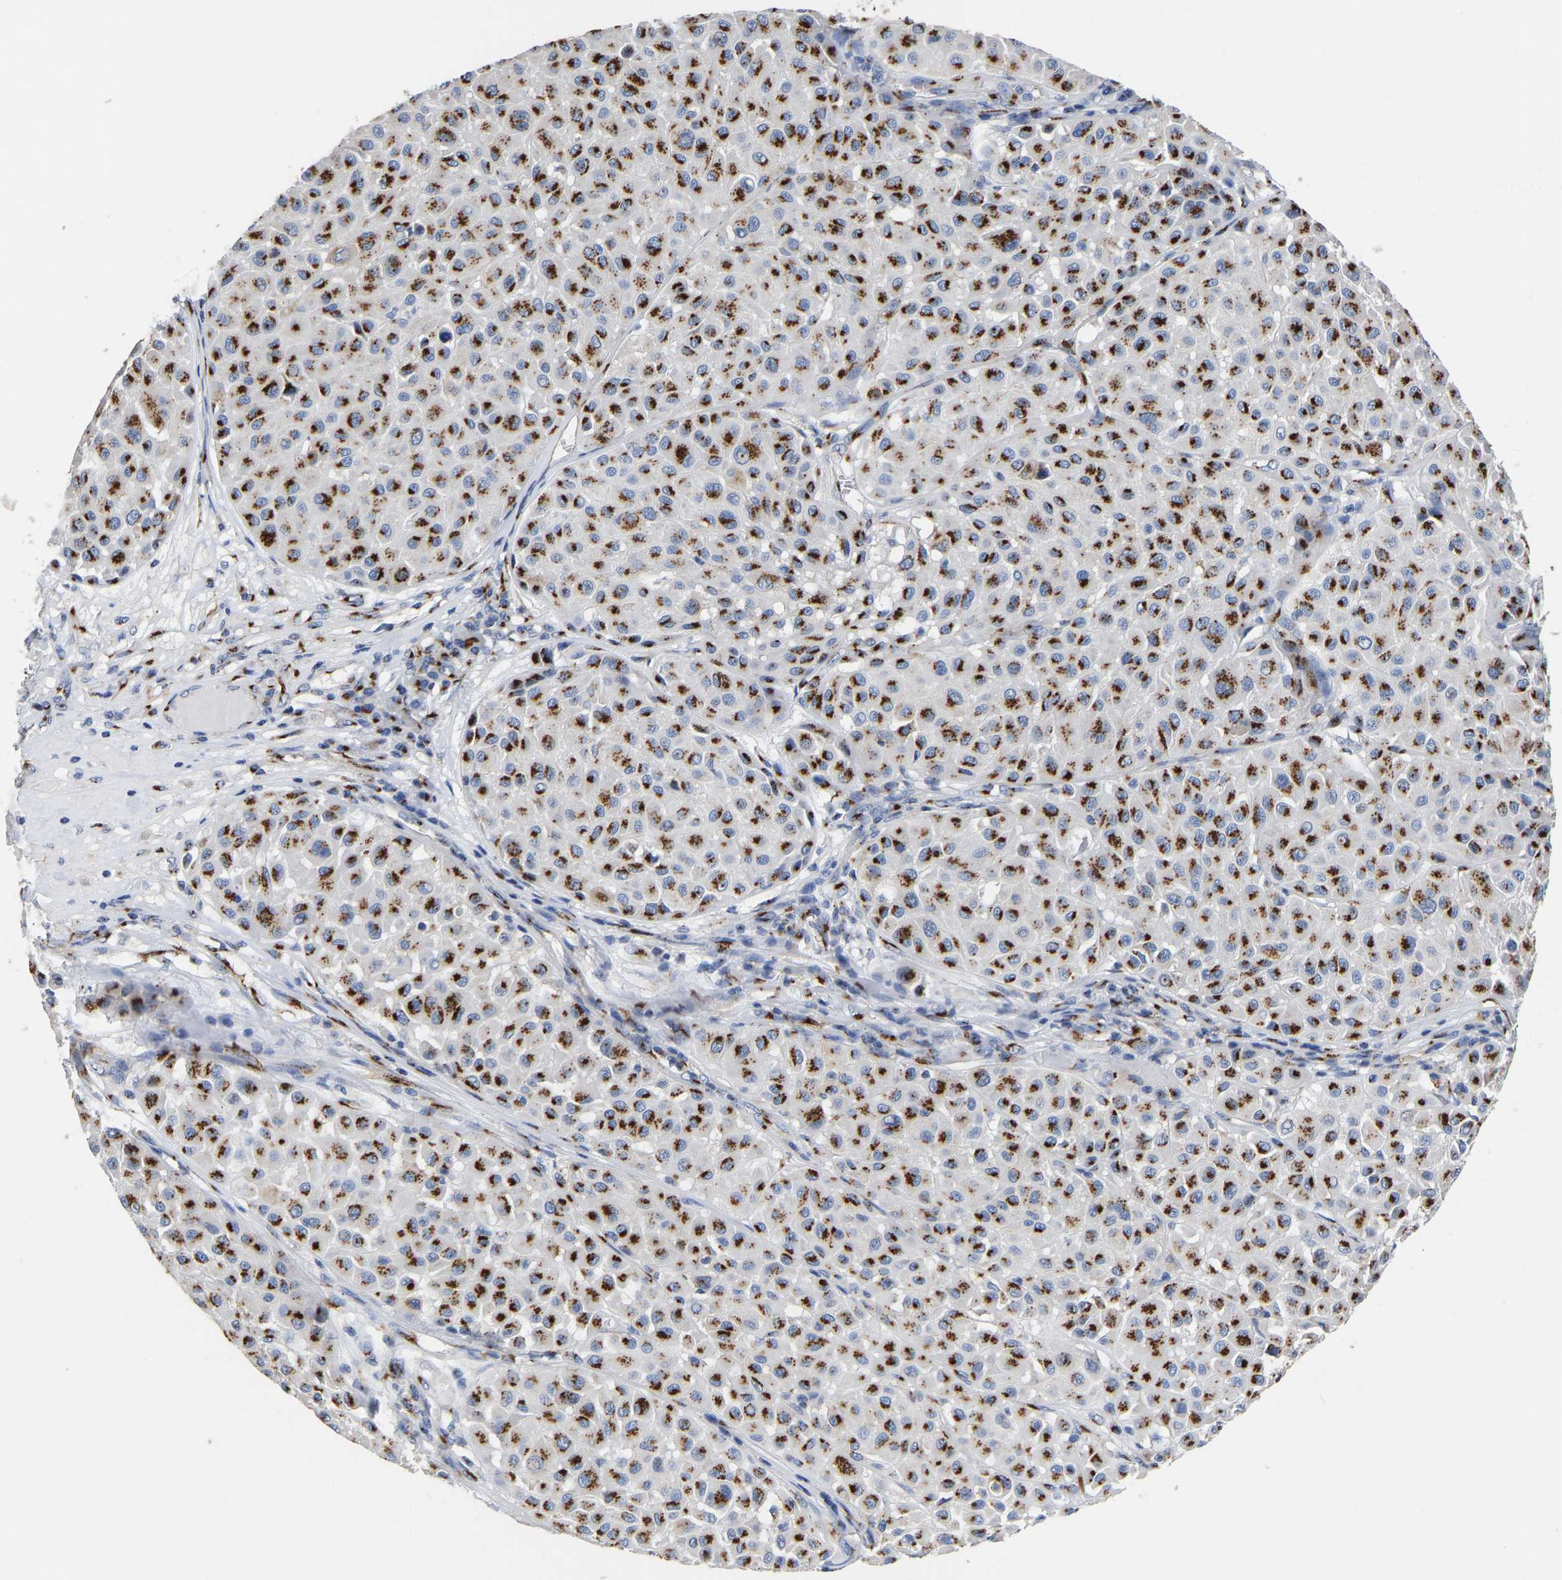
{"staining": {"intensity": "strong", "quantity": ">75%", "location": "cytoplasmic/membranous"}, "tissue": "melanoma", "cell_type": "Tumor cells", "image_type": "cancer", "snomed": [{"axis": "morphology", "description": "Malignant melanoma, Metastatic site"}, {"axis": "topography", "description": "Soft tissue"}], "caption": "A brown stain labels strong cytoplasmic/membranous staining of a protein in human melanoma tumor cells.", "gene": "TMEM87A", "patient": {"sex": "male", "age": 41}}